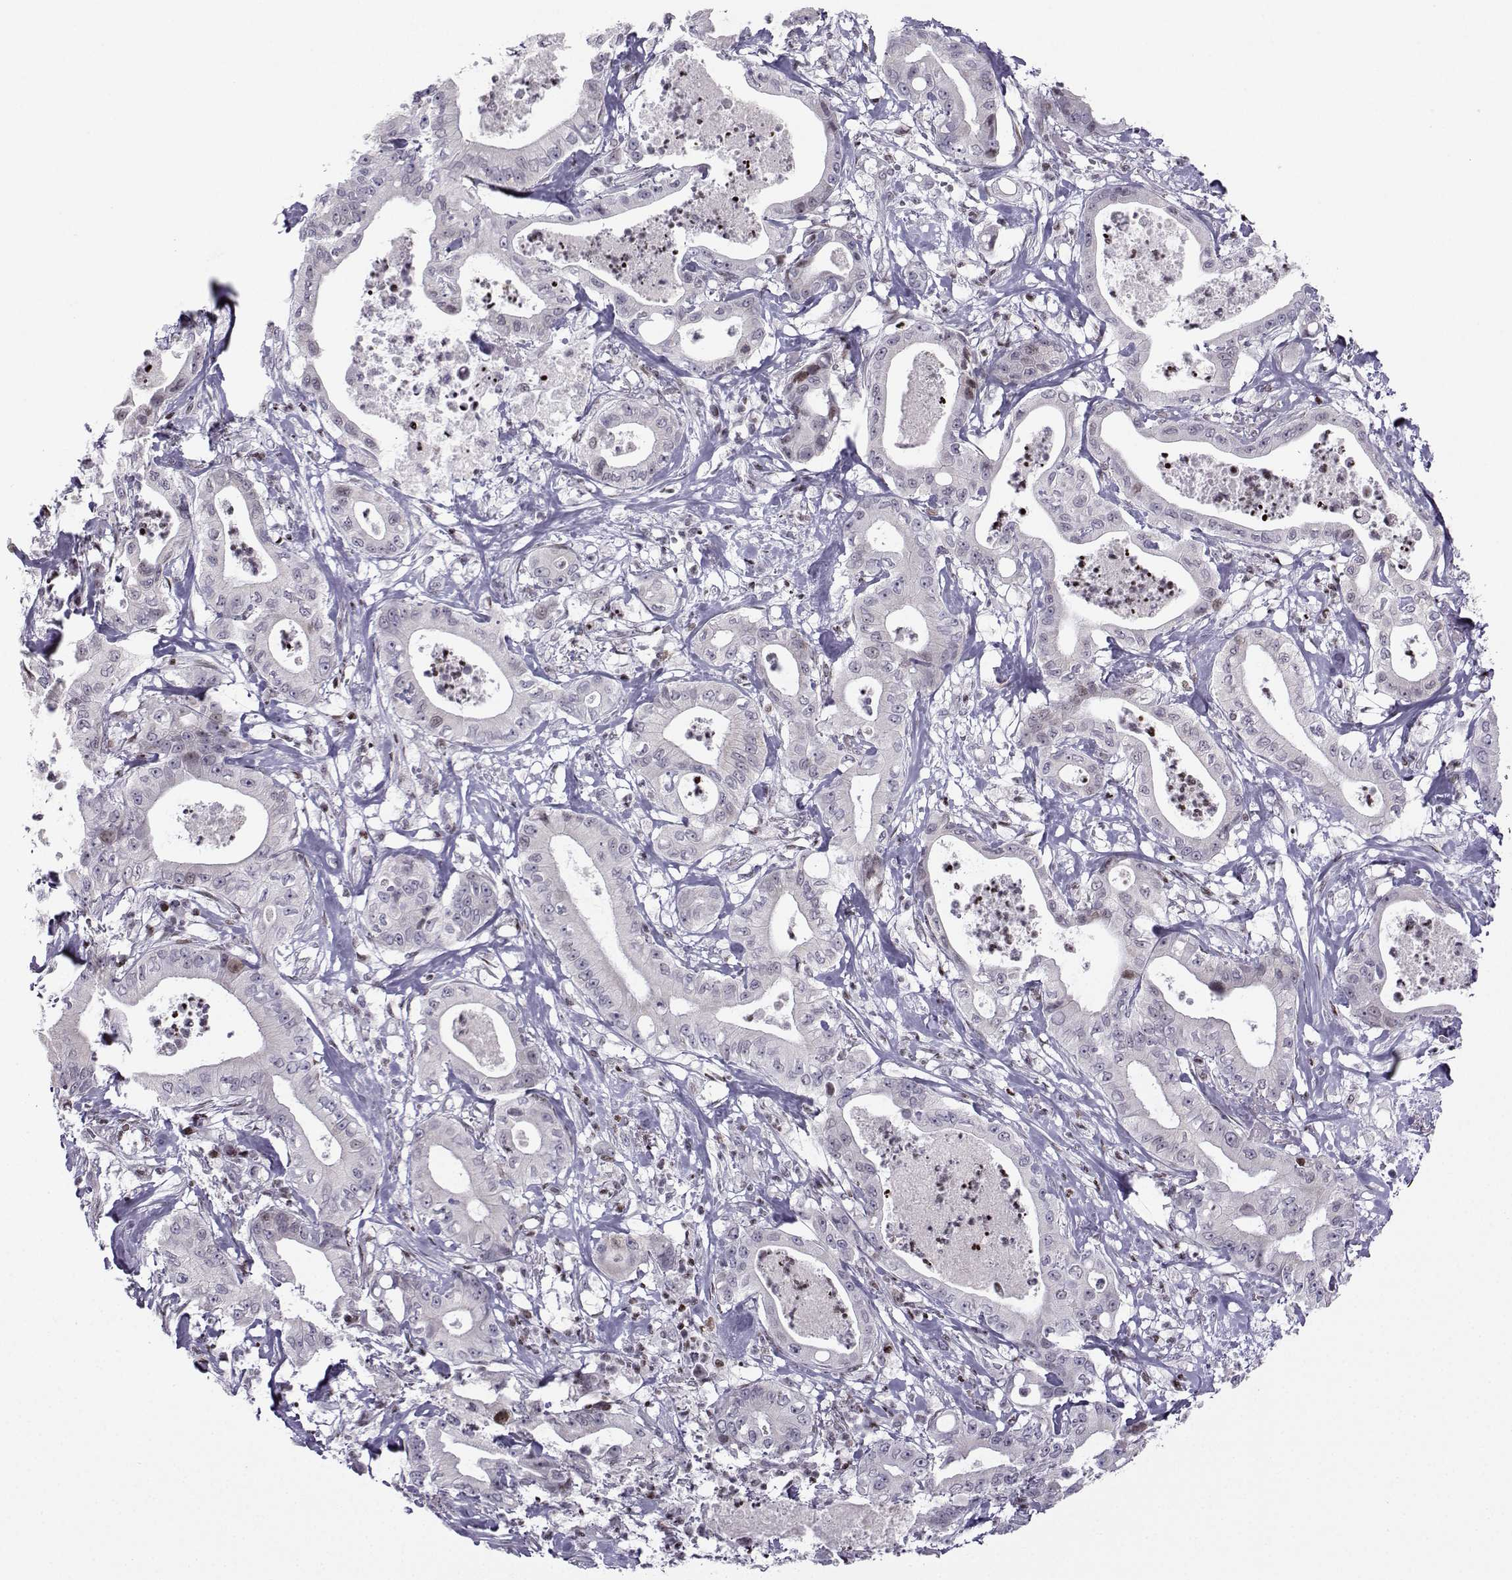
{"staining": {"intensity": "negative", "quantity": "none", "location": "none"}, "tissue": "pancreatic cancer", "cell_type": "Tumor cells", "image_type": "cancer", "snomed": [{"axis": "morphology", "description": "Adenocarcinoma, NOS"}, {"axis": "topography", "description": "Pancreas"}], "caption": "Pancreatic adenocarcinoma was stained to show a protein in brown. There is no significant positivity in tumor cells.", "gene": "ZNF19", "patient": {"sex": "male", "age": 71}}